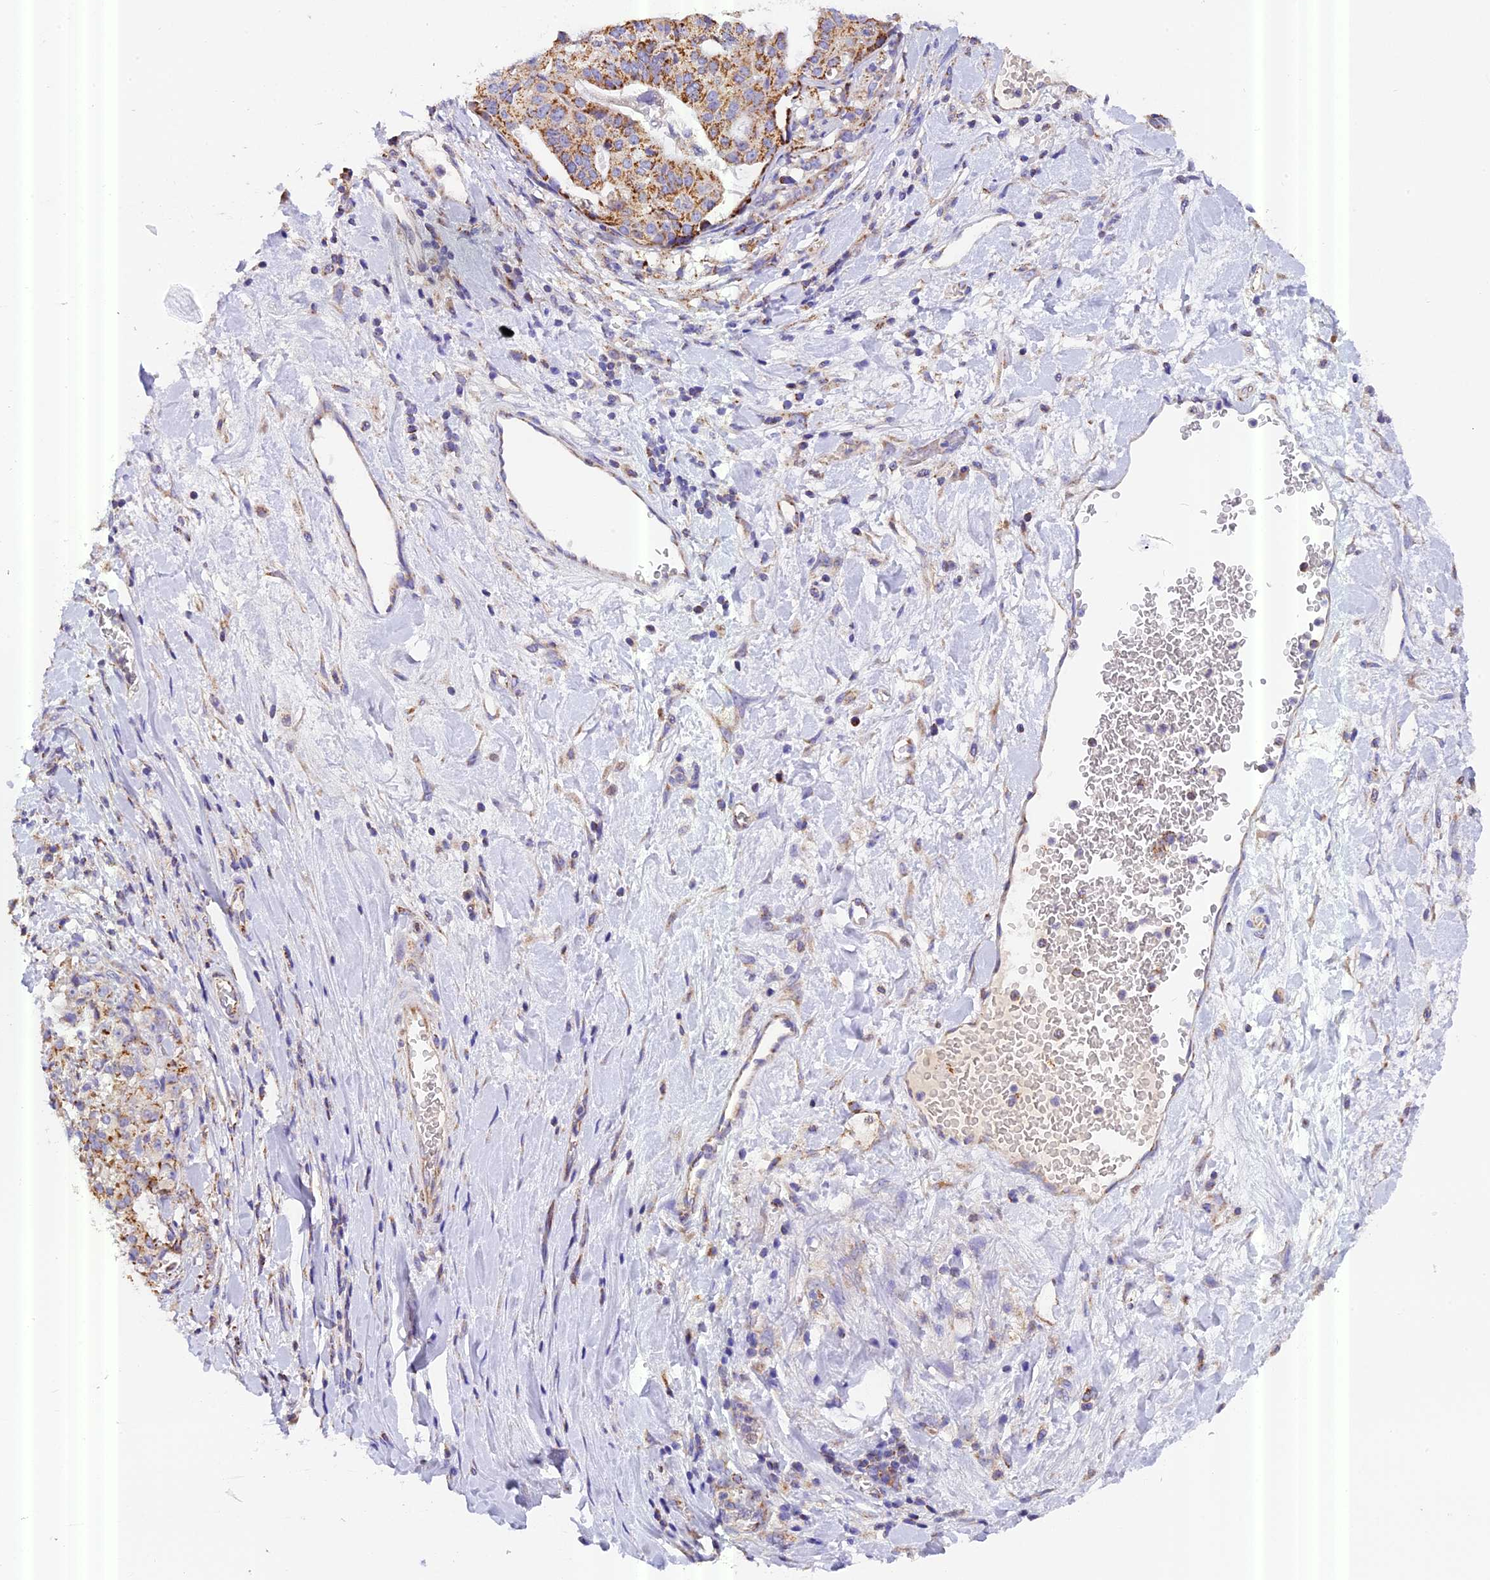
{"staining": {"intensity": "moderate", "quantity": ">75%", "location": "cytoplasmic/membranous"}, "tissue": "stomach cancer", "cell_type": "Tumor cells", "image_type": "cancer", "snomed": [{"axis": "morphology", "description": "Adenocarcinoma, NOS"}, {"axis": "topography", "description": "Stomach"}], "caption": "Stomach cancer stained with a brown dye exhibits moderate cytoplasmic/membranous positive staining in approximately >75% of tumor cells.", "gene": "MGME1", "patient": {"sex": "male", "age": 48}}